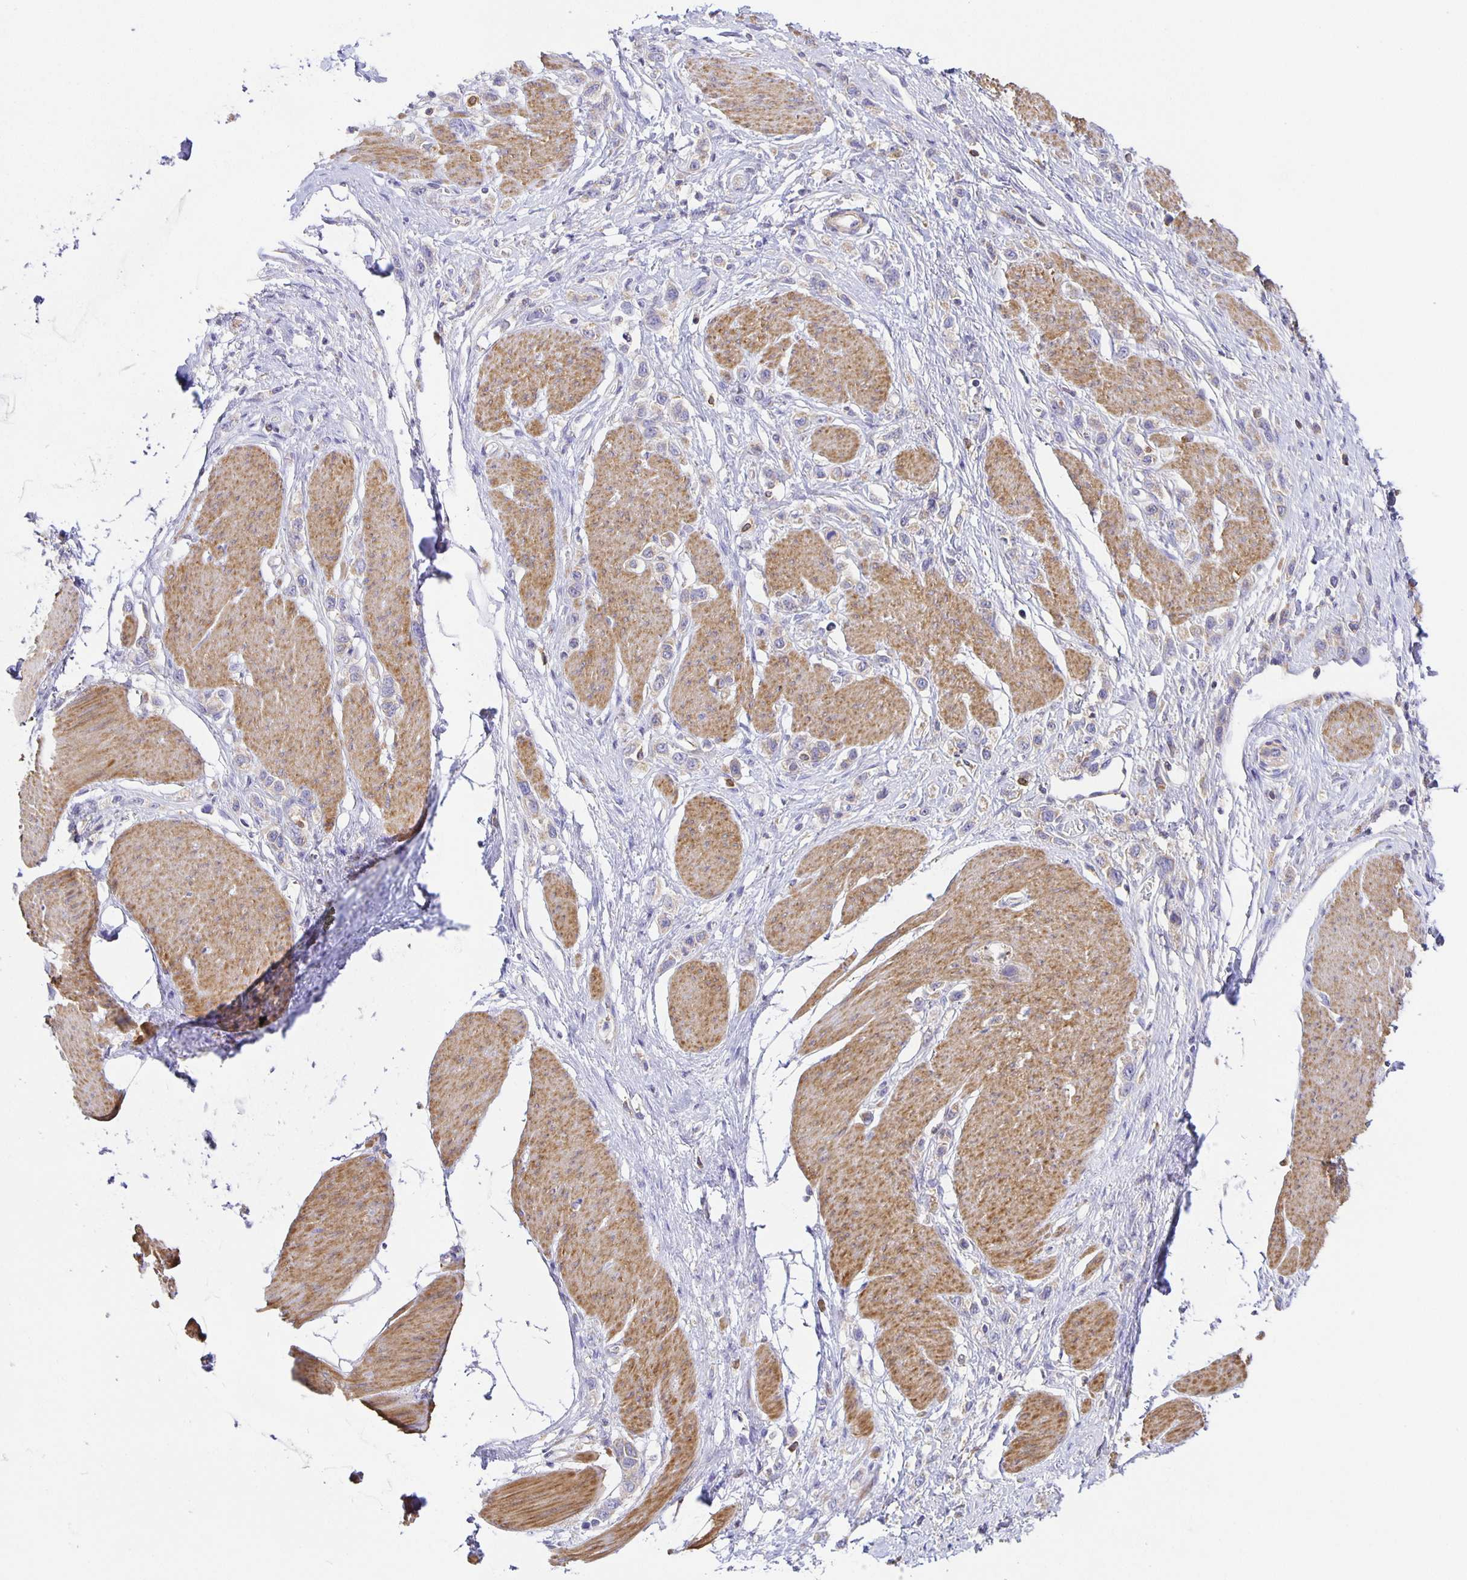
{"staining": {"intensity": "negative", "quantity": "none", "location": "none"}, "tissue": "stomach cancer", "cell_type": "Tumor cells", "image_type": "cancer", "snomed": [{"axis": "morphology", "description": "Adenocarcinoma, NOS"}, {"axis": "topography", "description": "Stomach"}], "caption": "Immunohistochemical staining of human stomach cancer (adenocarcinoma) demonstrates no significant positivity in tumor cells.", "gene": "FLRT3", "patient": {"sex": "female", "age": 65}}